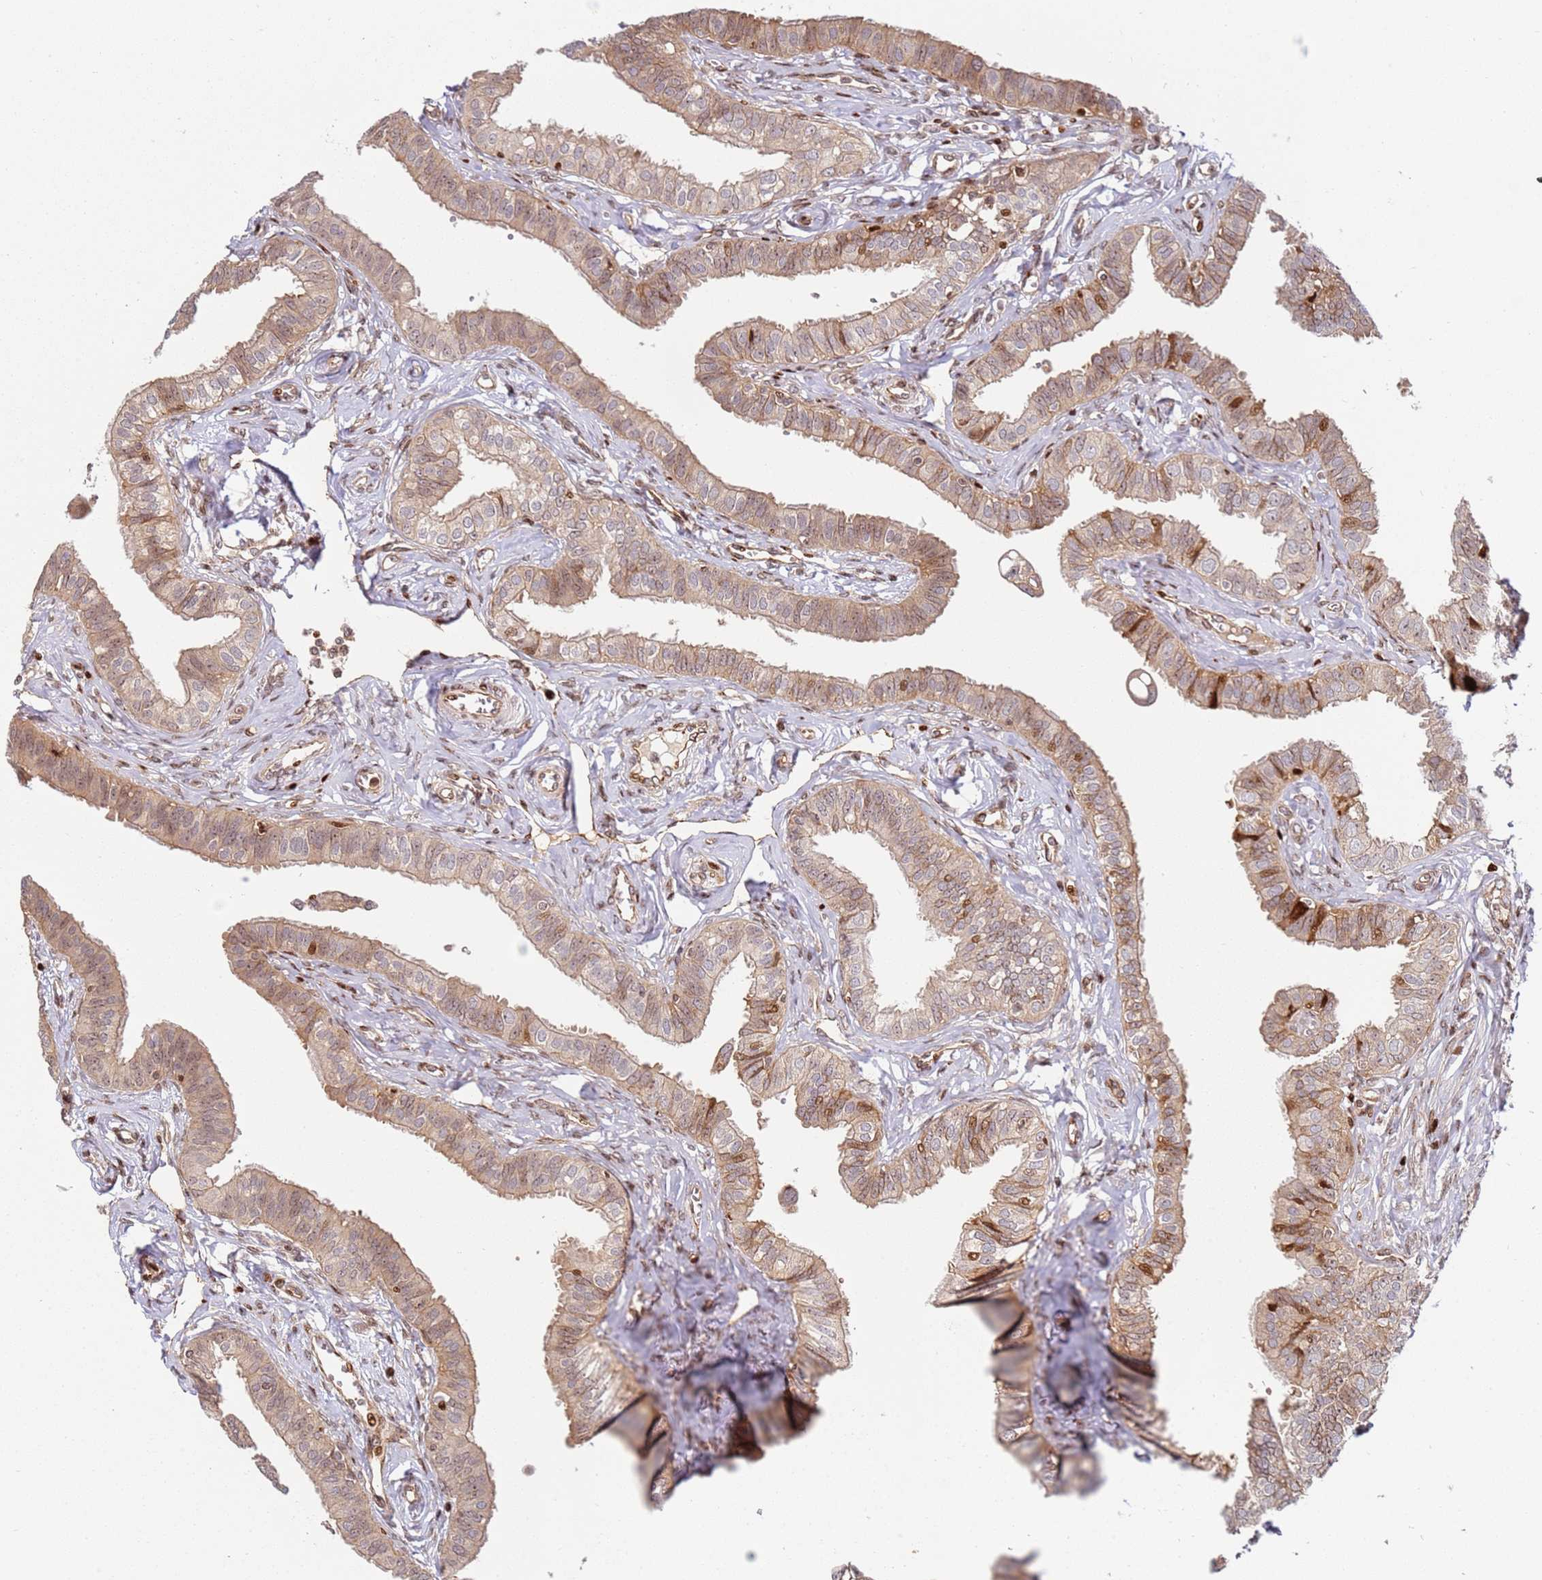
{"staining": {"intensity": "strong", "quantity": "25%-75%", "location": "cytoplasmic/membranous,nuclear"}, "tissue": "fallopian tube", "cell_type": "Glandular cells", "image_type": "normal", "snomed": [{"axis": "morphology", "description": "Normal tissue, NOS"}, {"axis": "morphology", "description": "Carcinoma, NOS"}, {"axis": "topography", "description": "Fallopian tube"}, {"axis": "topography", "description": "Ovary"}], "caption": "Protein analysis of unremarkable fallopian tube demonstrates strong cytoplasmic/membranous,nuclear positivity in about 25%-75% of glandular cells.", "gene": "TMEM233", "patient": {"sex": "female", "age": 59}}